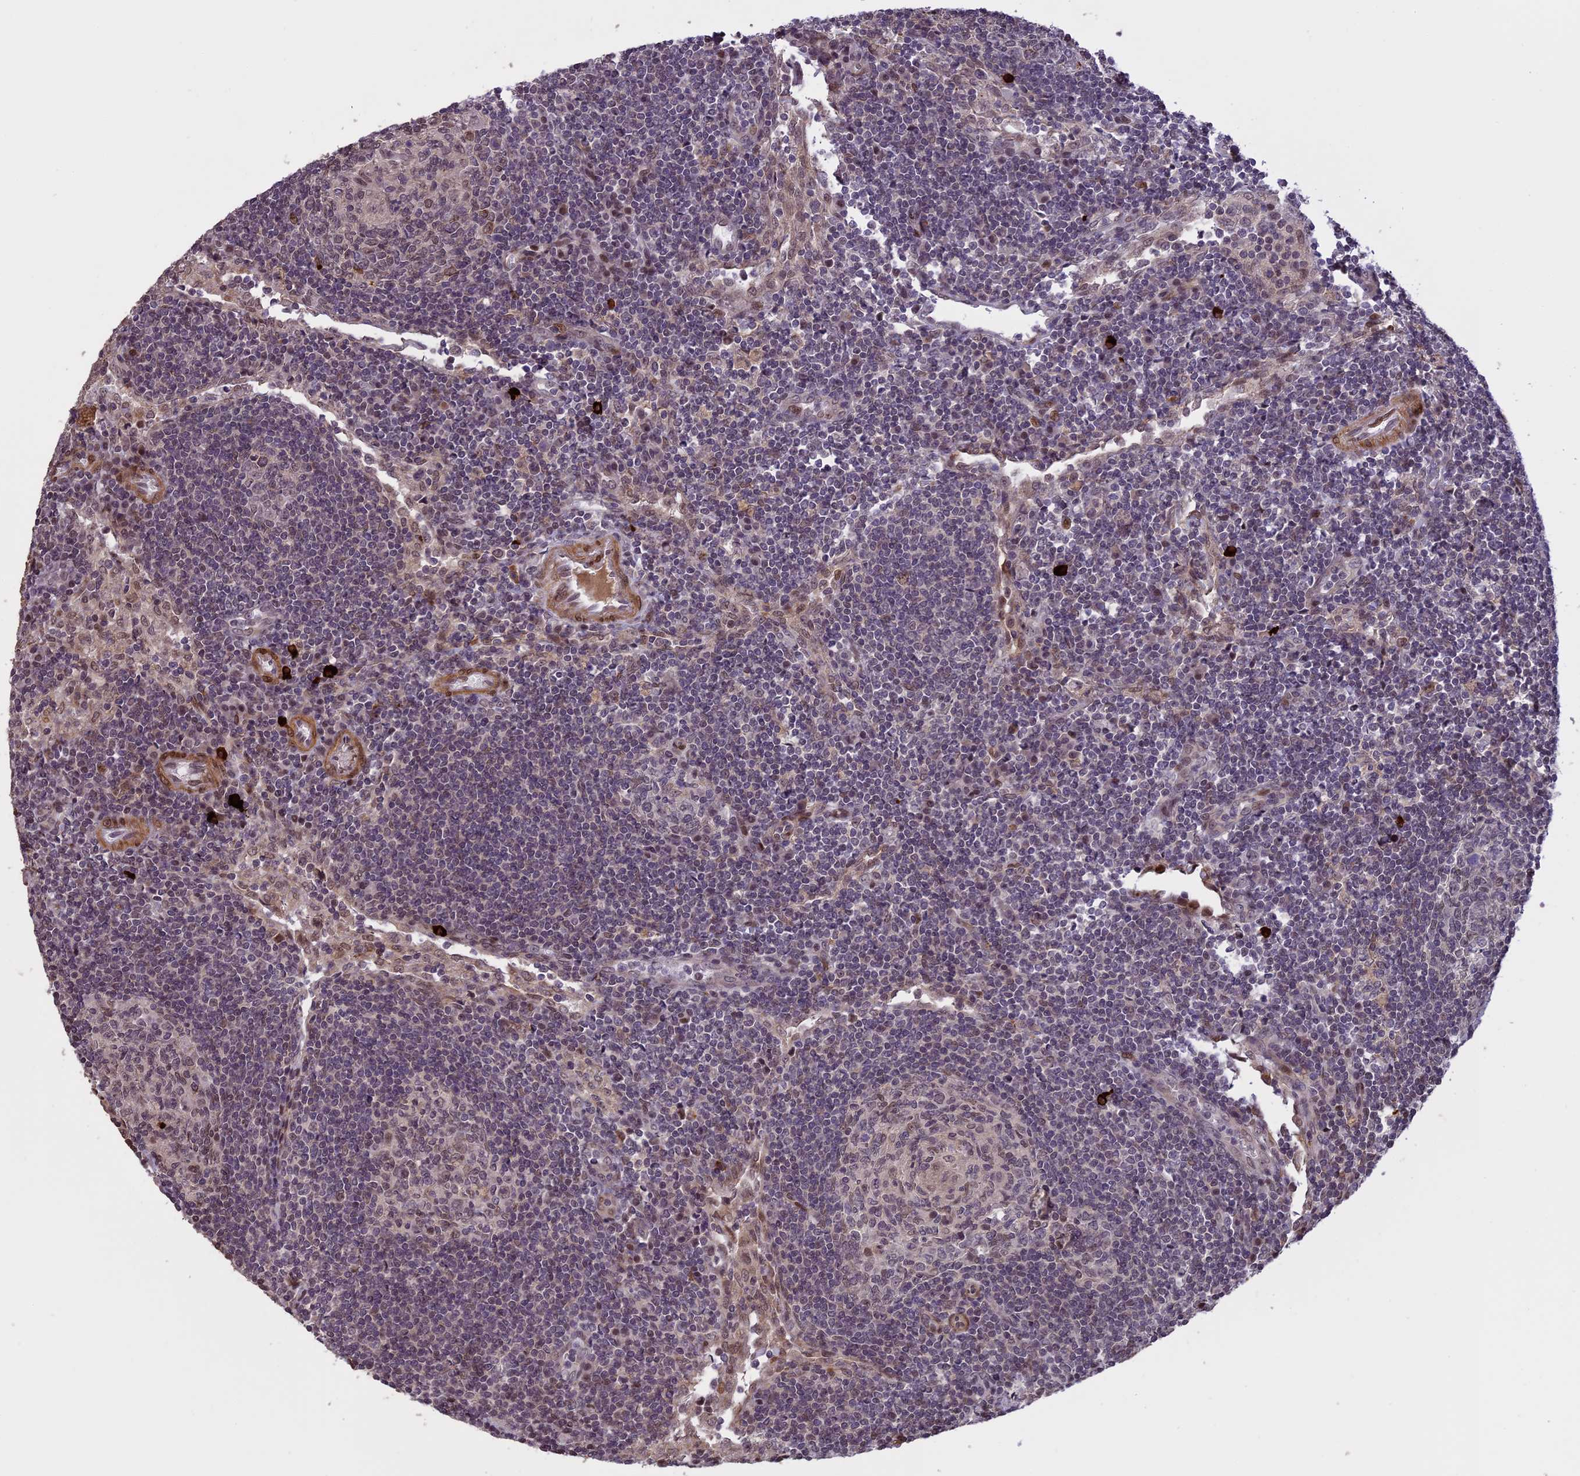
{"staining": {"intensity": "negative", "quantity": "none", "location": "none"}, "tissue": "lymph node", "cell_type": "Germinal center cells", "image_type": "normal", "snomed": [{"axis": "morphology", "description": "Normal tissue, NOS"}, {"axis": "topography", "description": "Lymph node"}], "caption": "Immunohistochemistry (IHC) of normal lymph node displays no positivity in germinal center cells.", "gene": "PRELID2", "patient": {"sex": "female", "age": 73}}